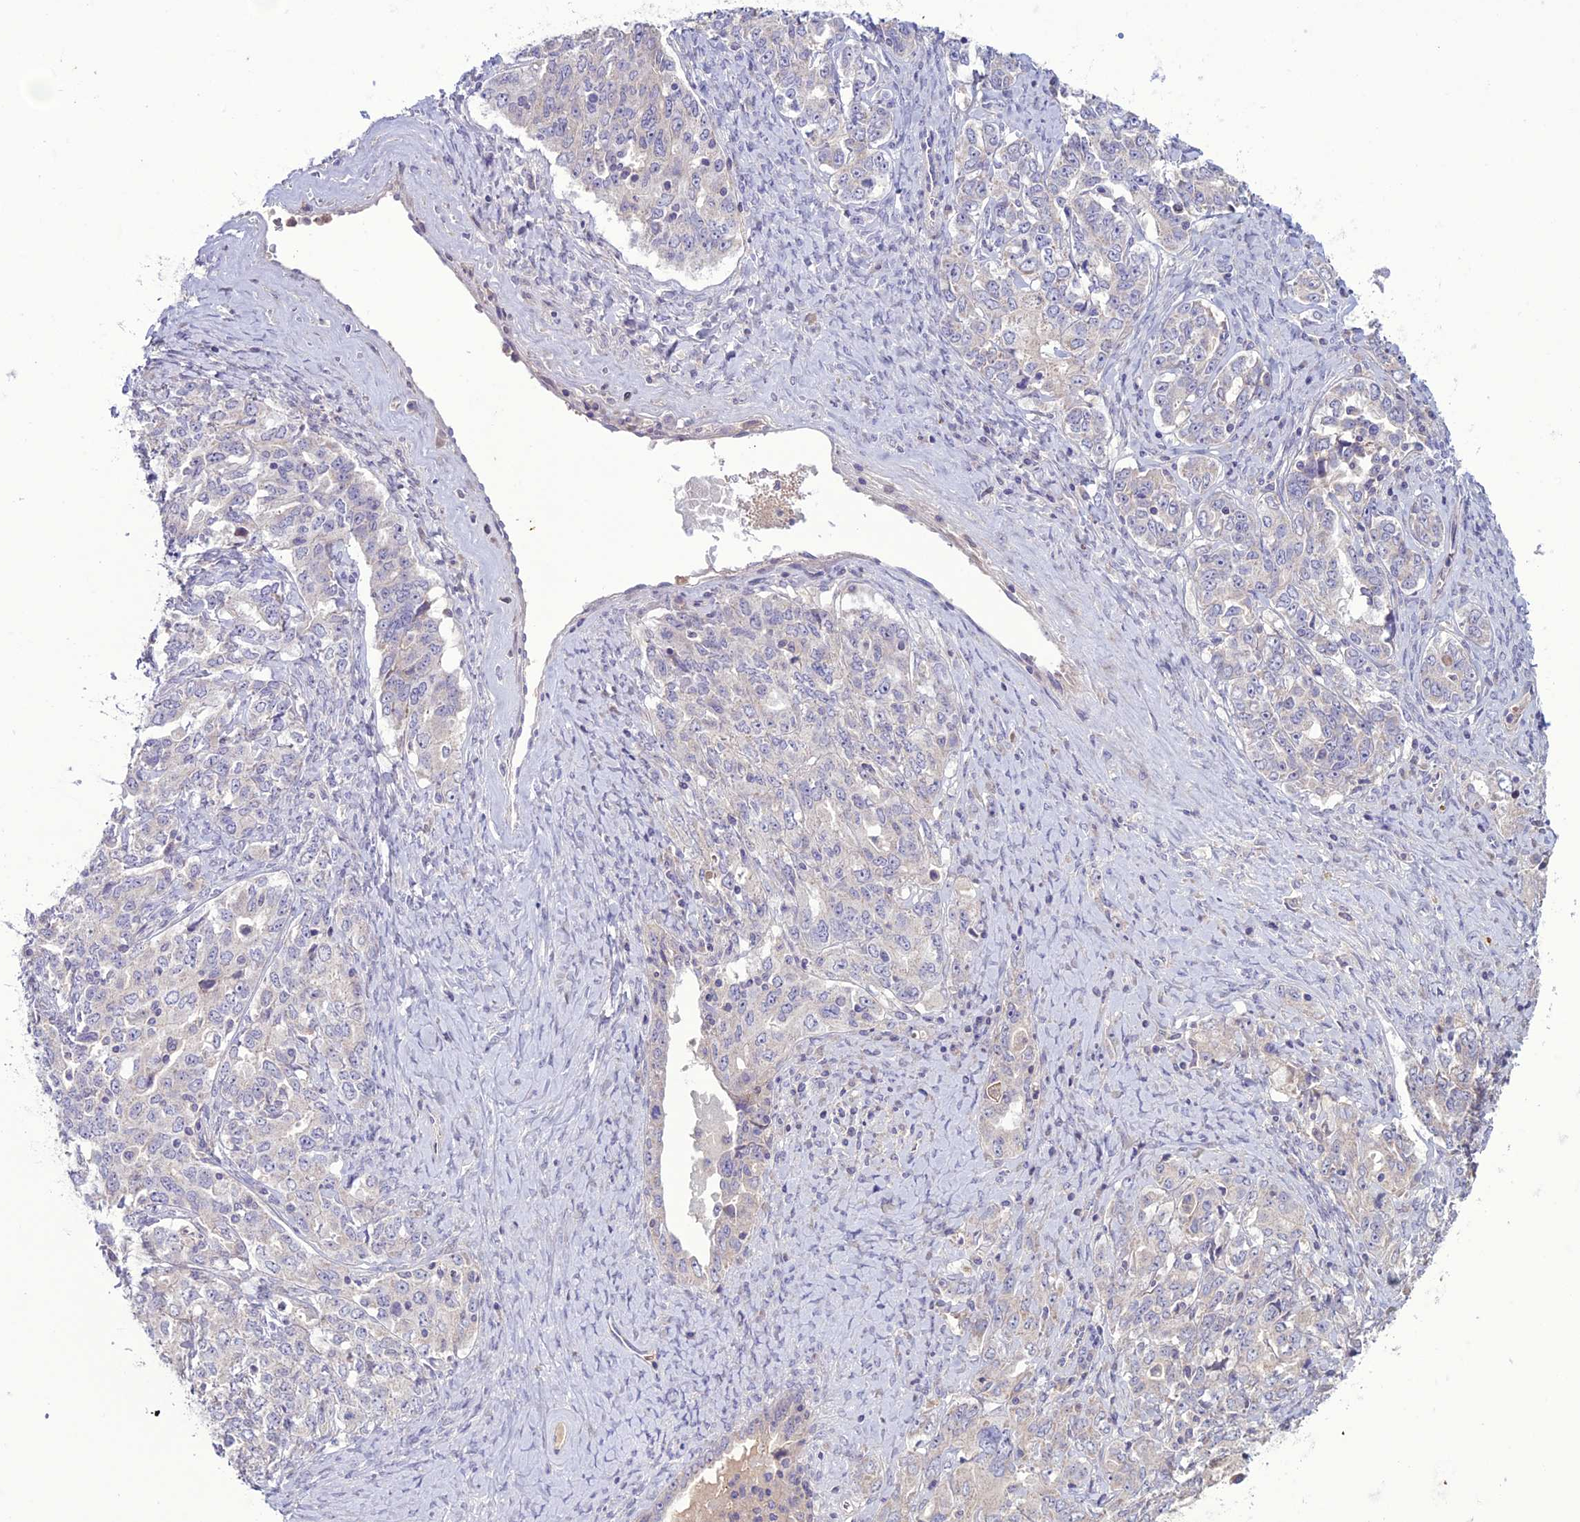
{"staining": {"intensity": "negative", "quantity": "none", "location": "none"}, "tissue": "ovarian cancer", "cell_type": "Tumor cells", "image_type": "cancer", "snomed": [{"axis": "morphology", "description": "Carcinoma, endometroid"}, {"axis": "topography", "description": "Ovary"}], "caption": "Tumor cells are negative for protein expression in human ovarian cancer.", "gene": "C2orf76", "patient": {"sex": "female", "age": 62}}